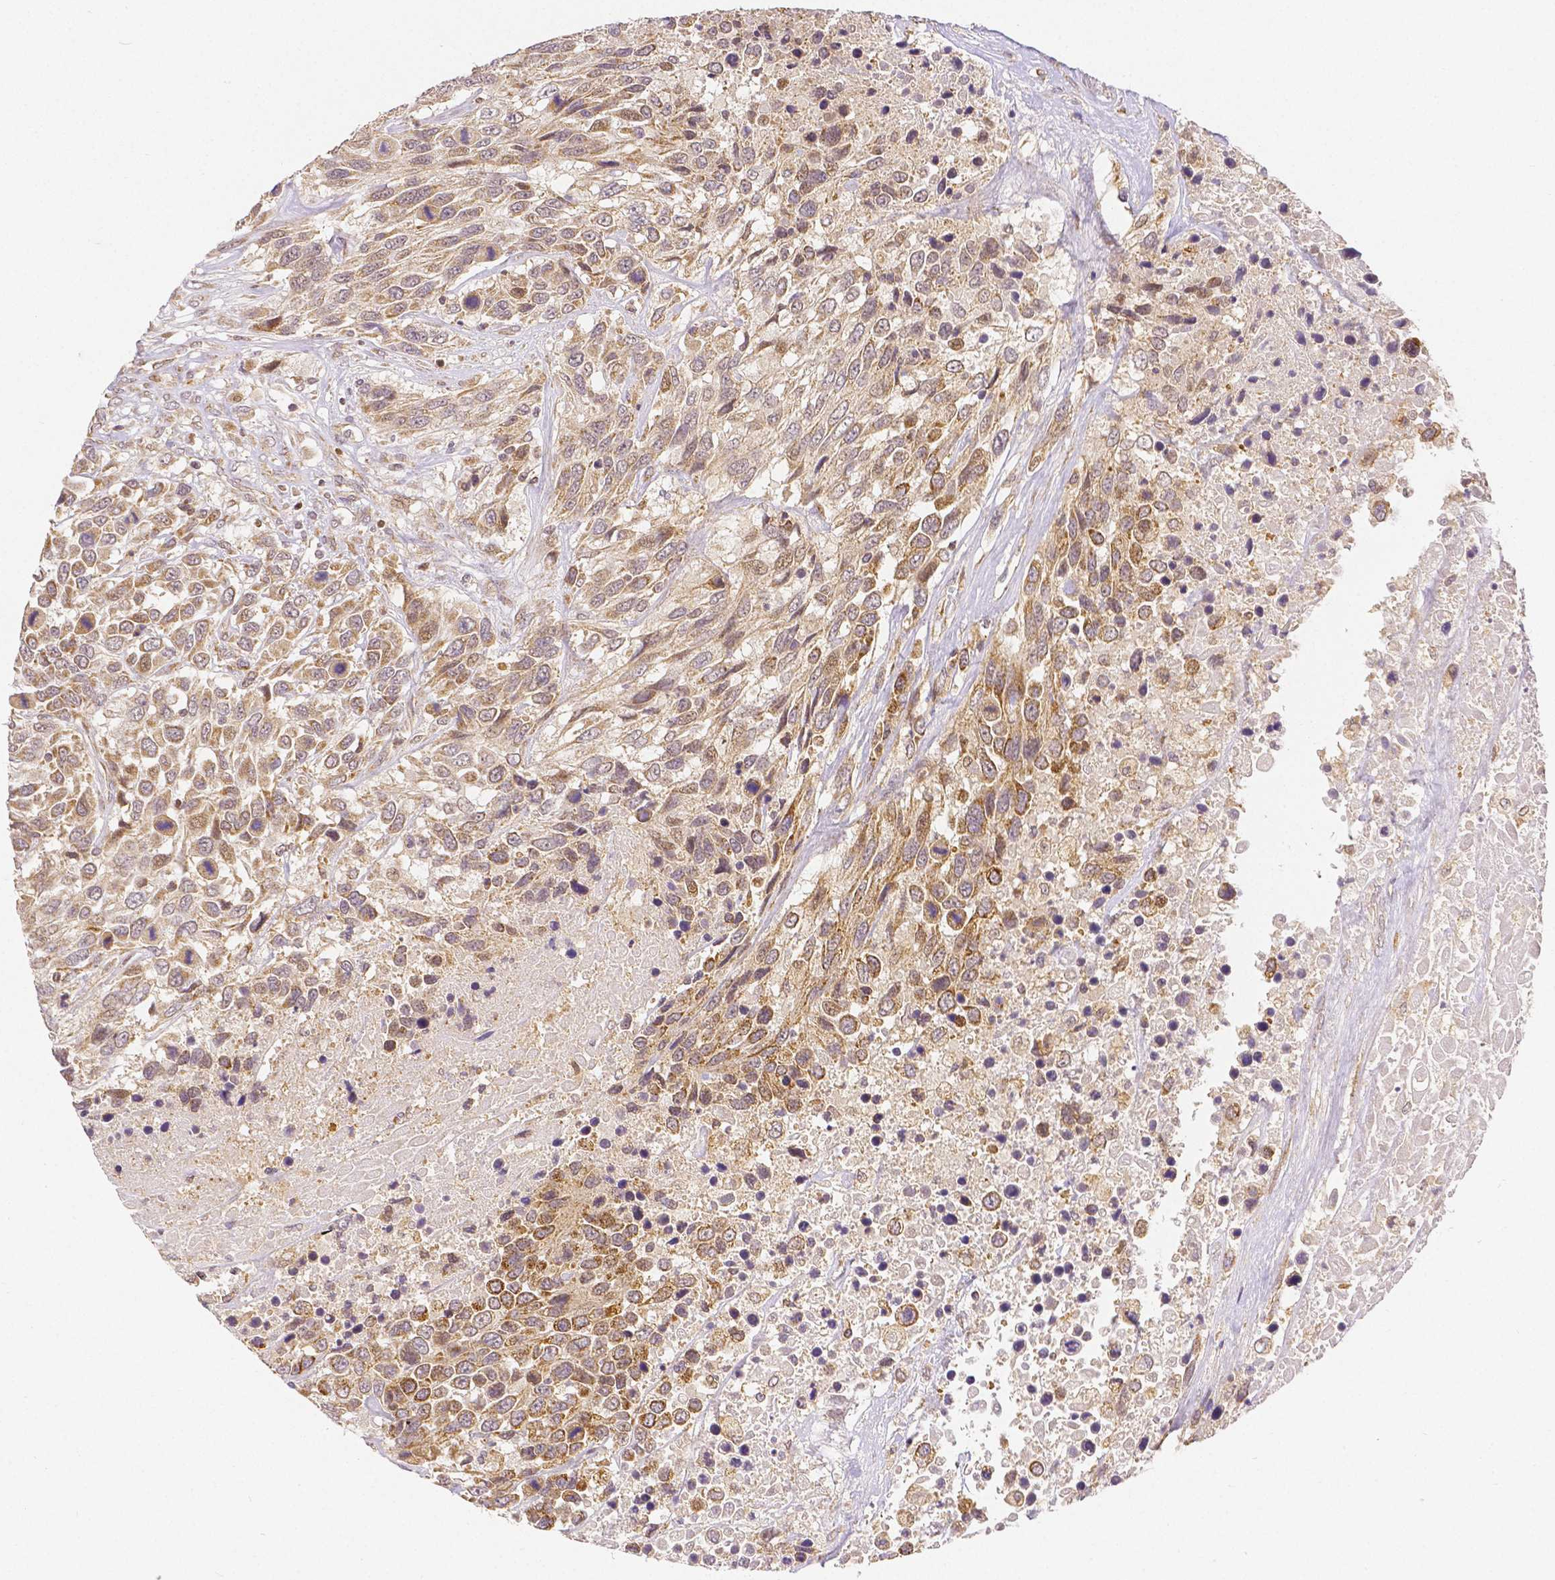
{"staining": {"intensity": "moderate", "quantity": ">75%", "location": "cytoplasmic/membranous,nuclear"}, "tissue": "urothelial cancer", "cell_type": "Tumor cells", "image_type": "cancer", "snomed": [{"axis": "morphology", "description": "Urothelial carcinoma, High grade"}, {"axis": "topography", "description": "Urinary bladder"}], "caption": "This is a micrograph of immunohistochemistry (IHC) staining of urothelial carcinoma (high-grade), which shows moderate staining in the cytoplasmic/membranous and nuclear of tumor cells.", "gene": "RHOT1", "patient": {"sex": "female", "age": 70}}